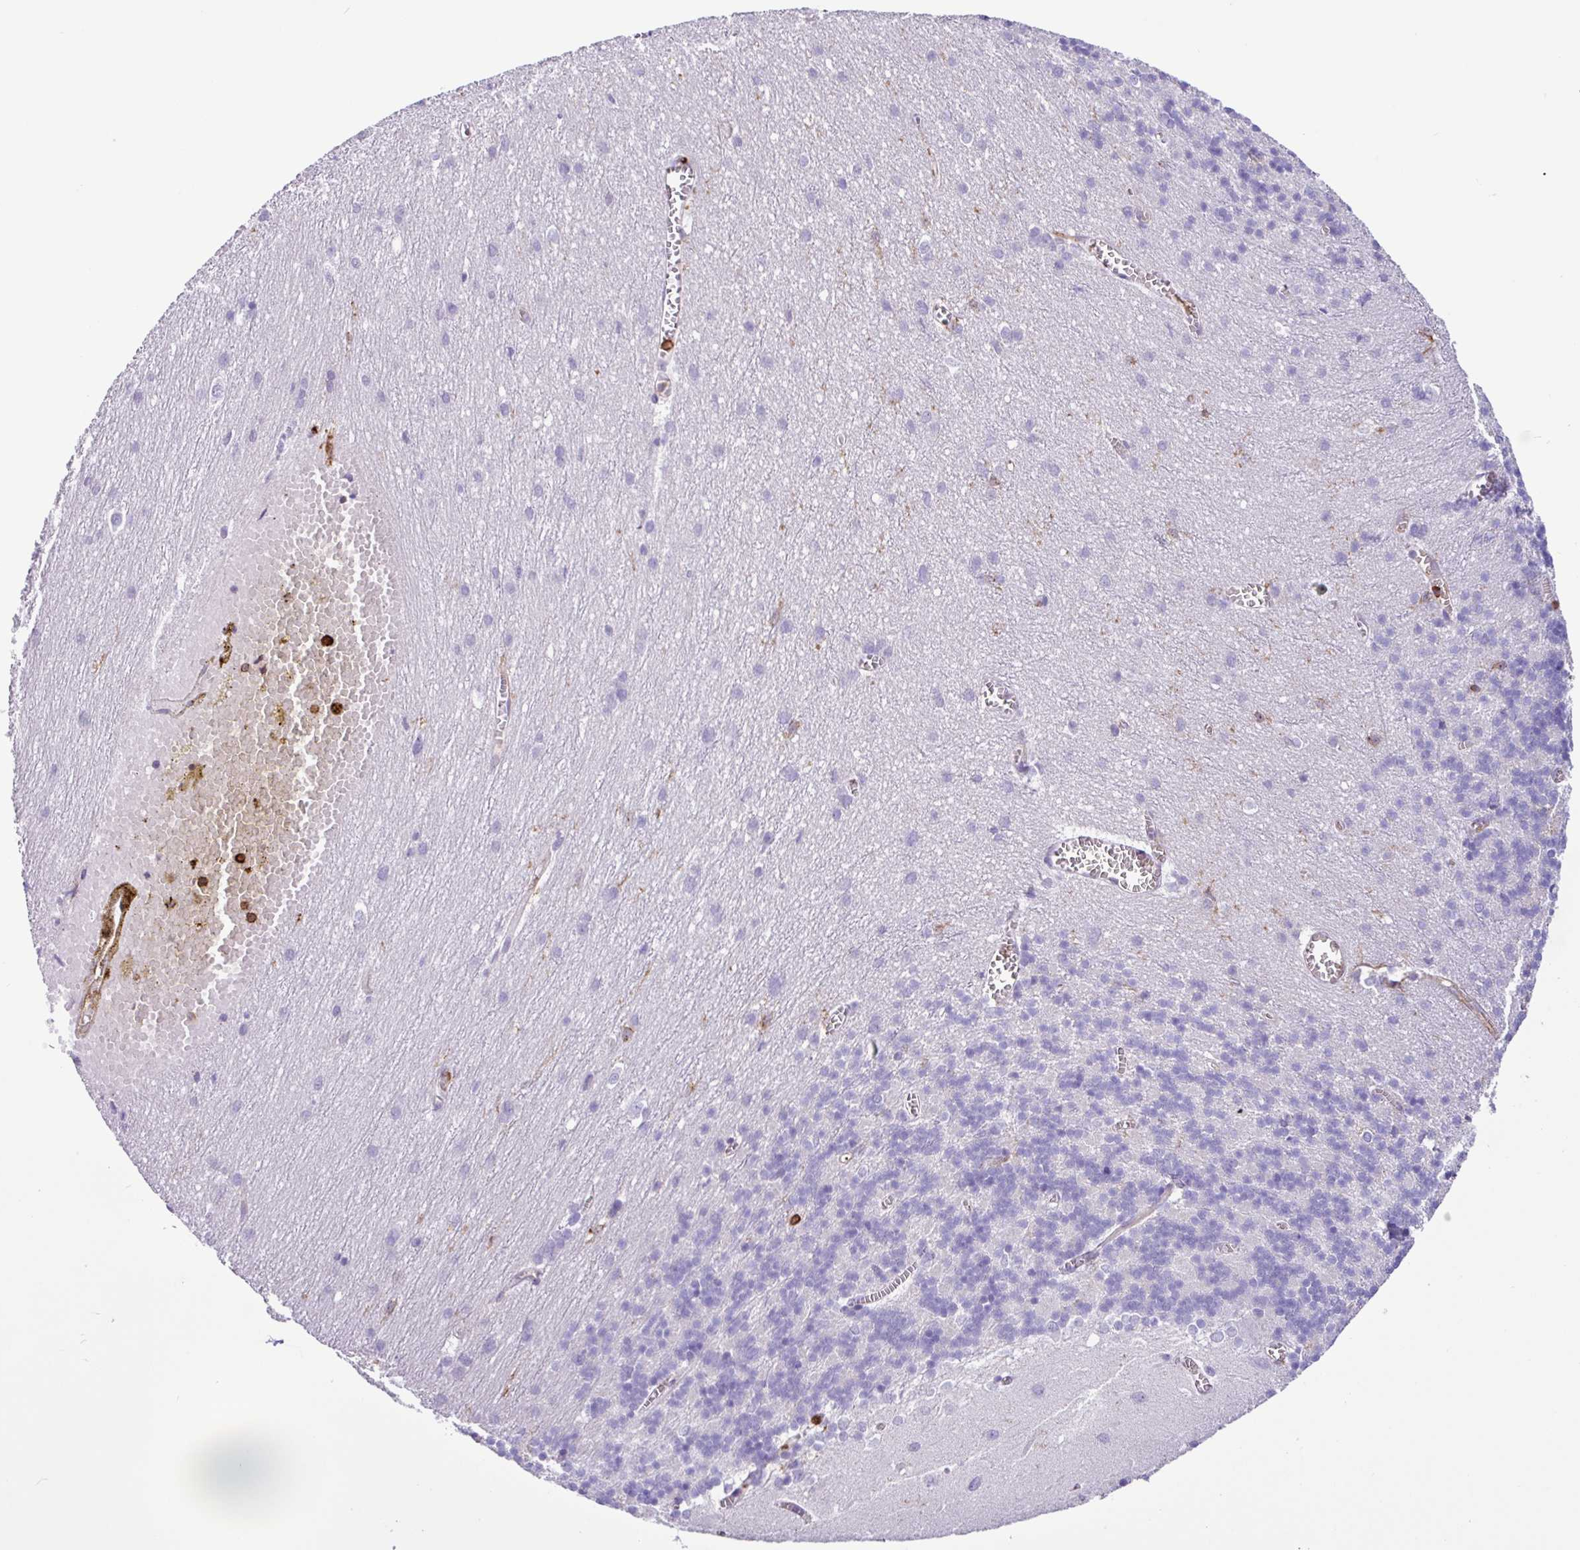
{"staining": {"intensity": "negative", "quantity": "none", "location": "none"}, "tissue": "cerebellum", "cell_type": "Cells in granular layer", "image_type": "normal", "snomed": [{"axis": "morphology", "description": "Normal tissue, NOS"}, {"axis": "topography", "description": "Cerebellum"}], "caption": "There is no significant expression in cells in granular layer of cerebellum. Nuclei are stained in blue.", "gene": "PPP1R18", "patient": {"sex": "male", "age": 37}}